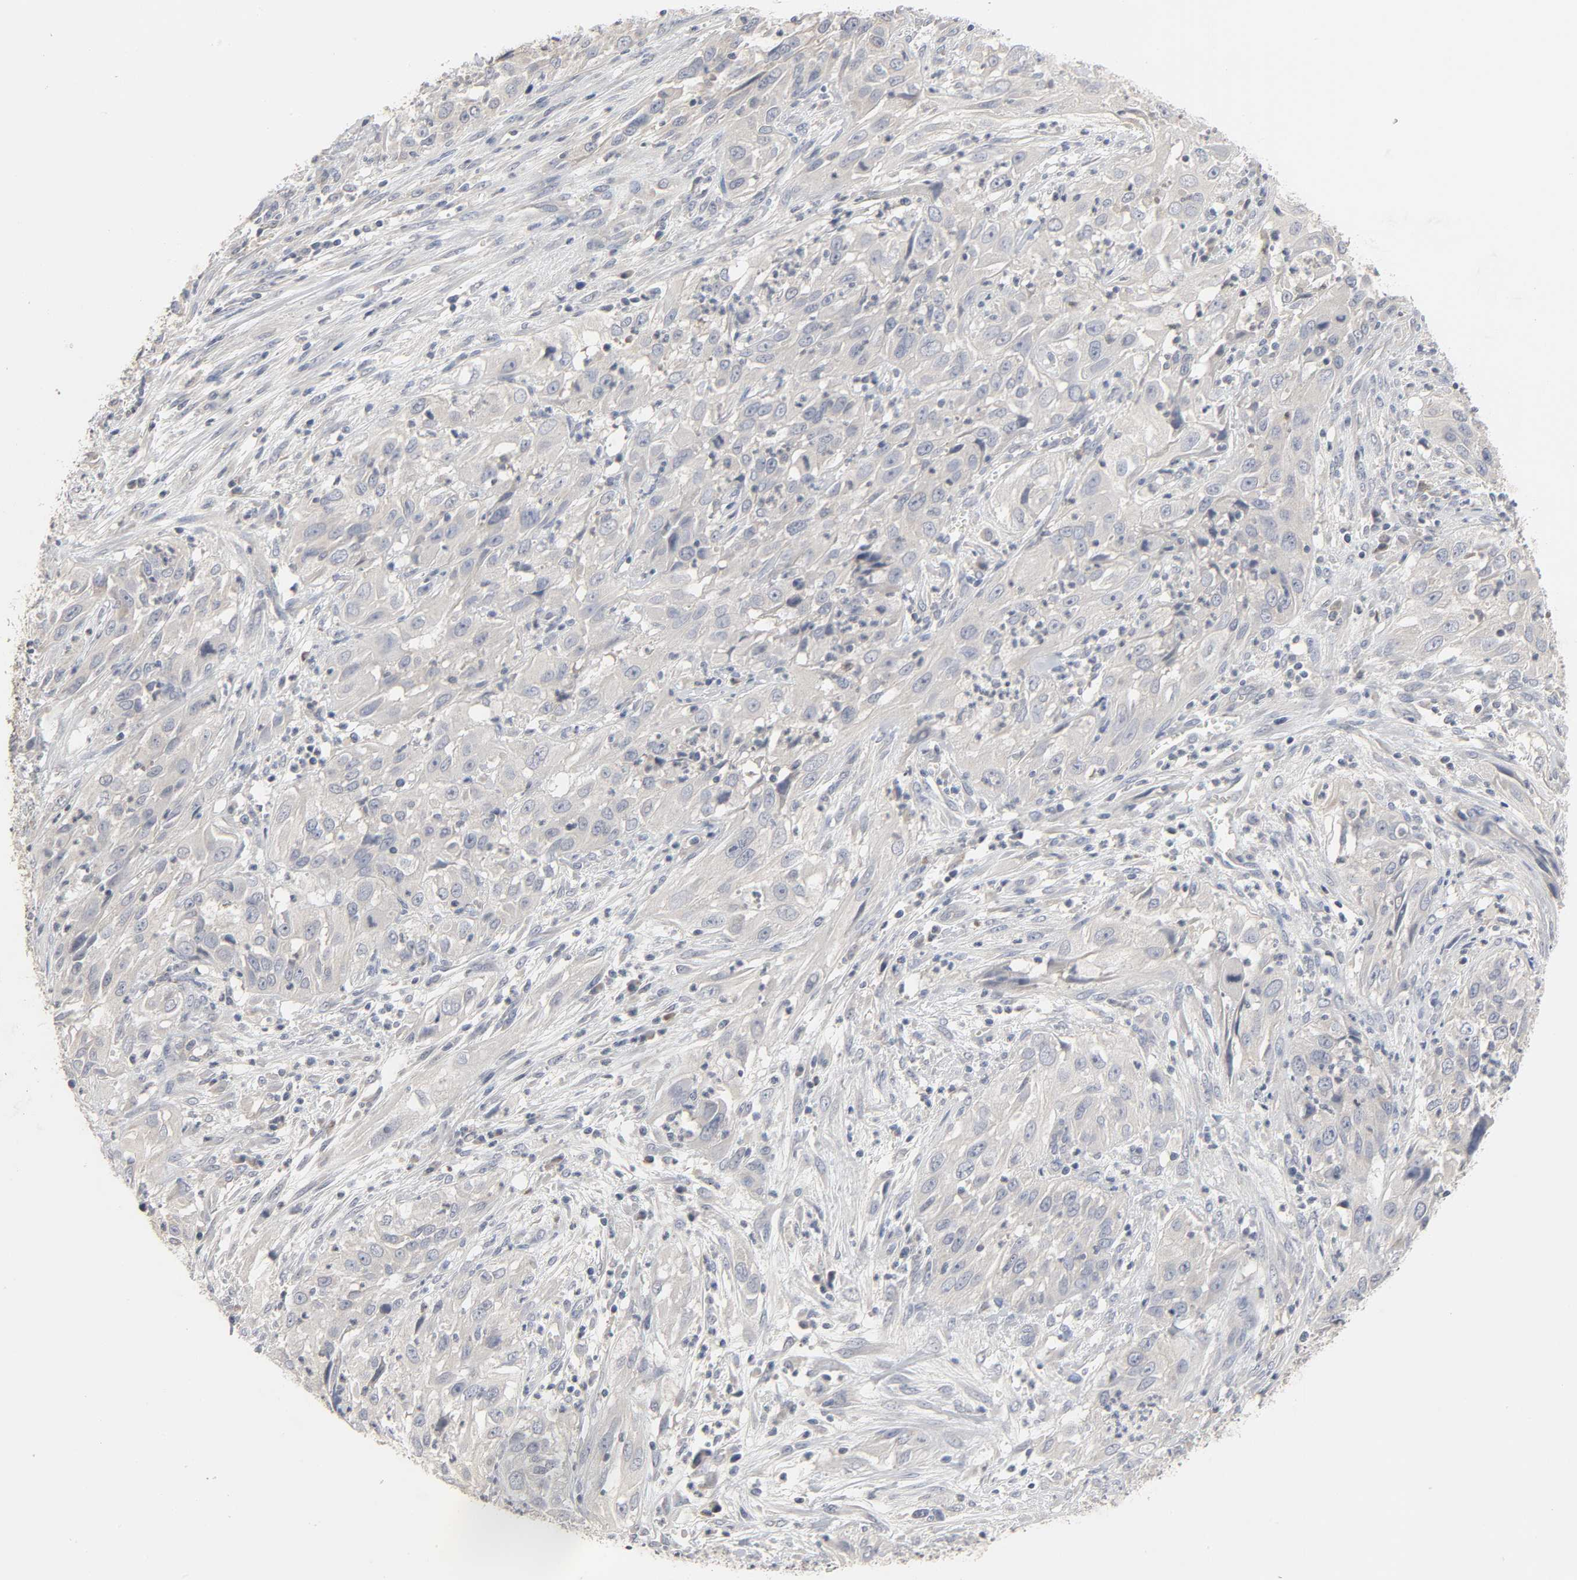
{"staining": {"intensity": "negative", "quantity": "none", "location": "none"}, "tissue": "cervical cancer", "cell_type": "Tumor cells", "image_type": "cancer", "snomed": [{"axis": "morphology", "description": "Squamous cell carcinoma, NOS"}, {"axis": "topography", "description": "Cervix"}], "caption": "A high-resolution image shows immunohistochemistry staining of squamous cell carcinoma (cervical), which reveals no significant staining in tumor cells.", "gene": "CLEC4E", "patient": {"sex": "female", "age": 32}}